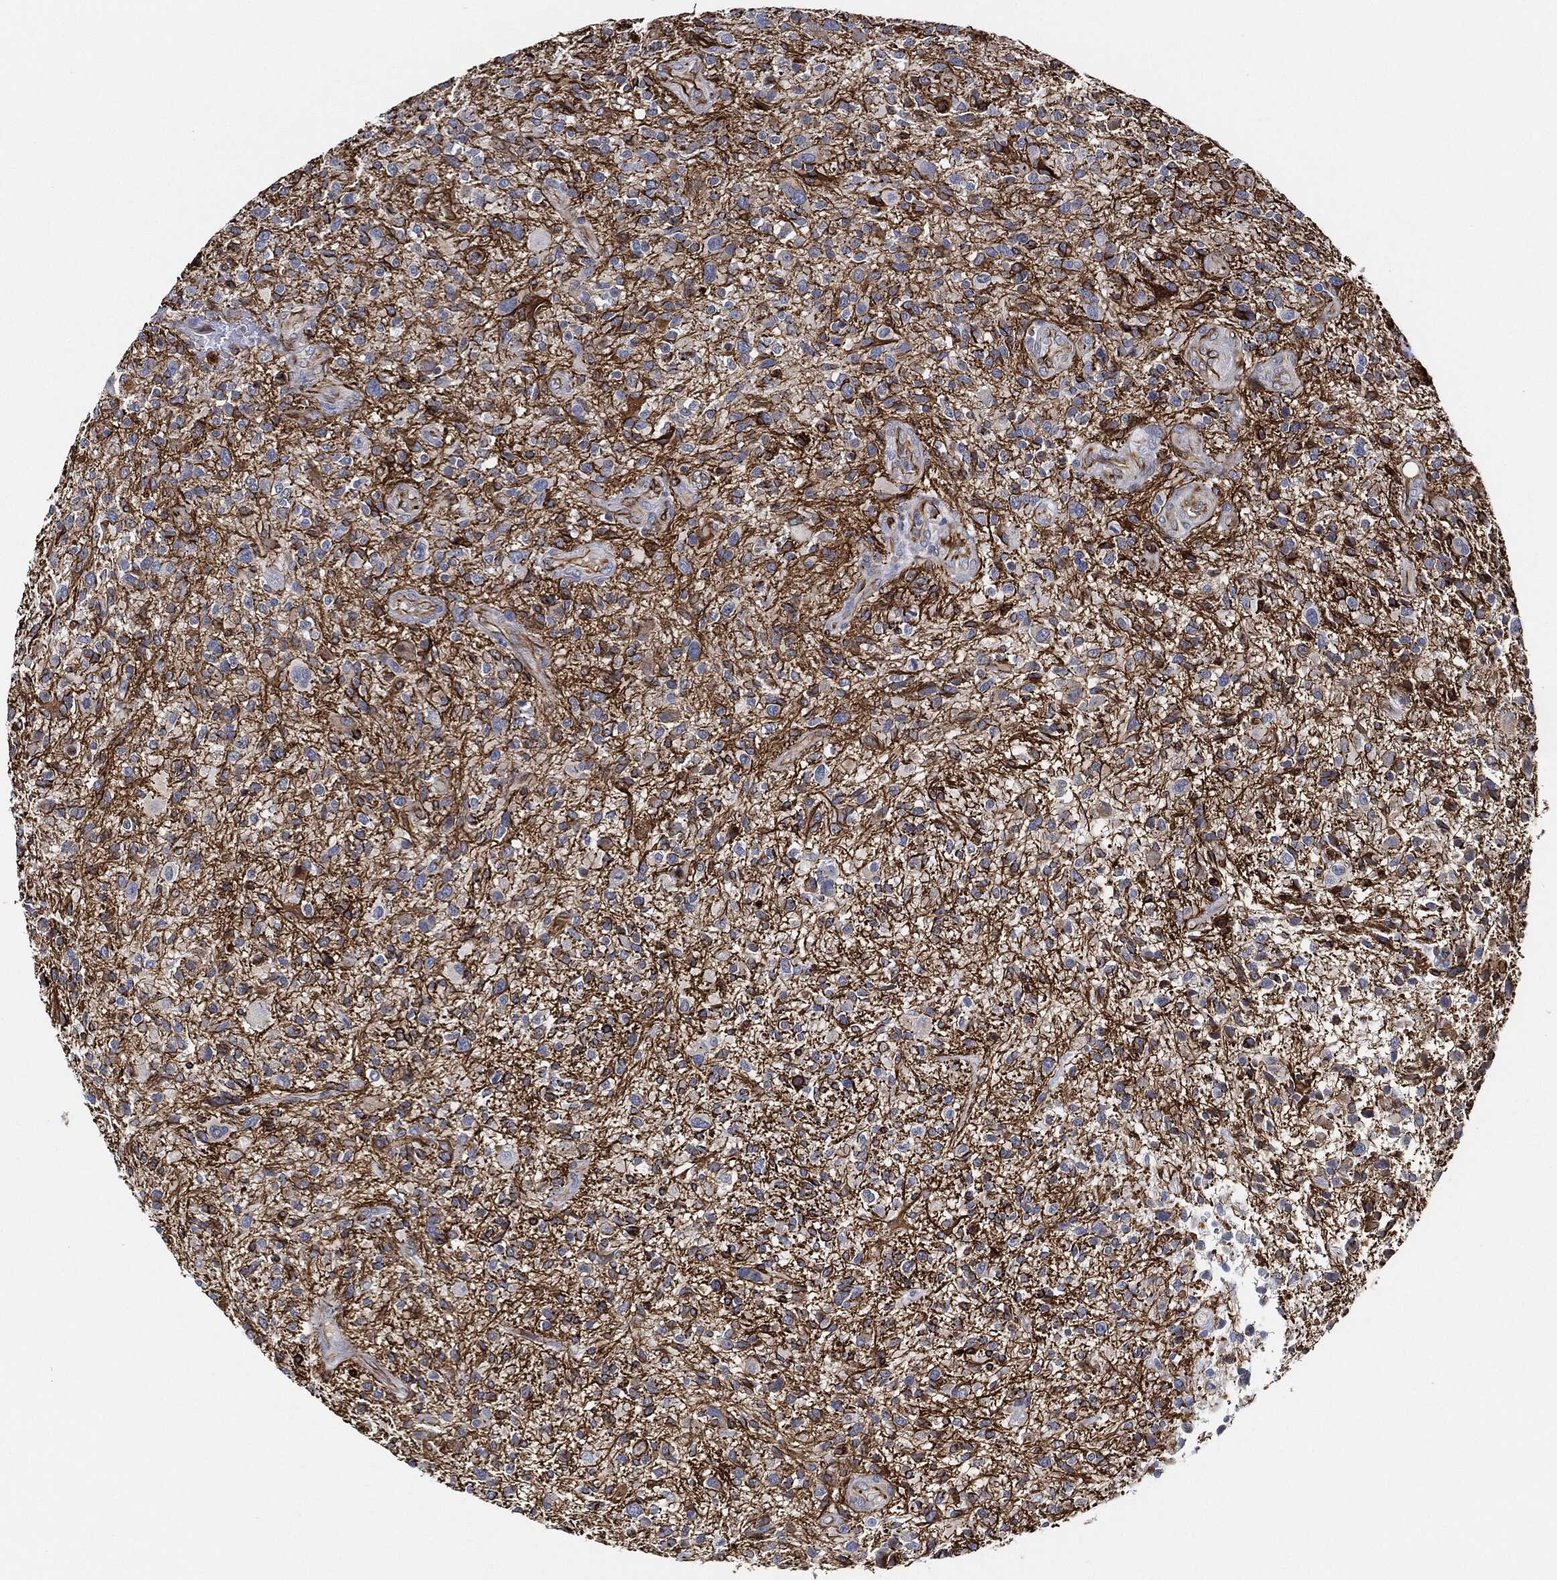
{"staining": {"intensity": "negative", "quantity": "none", "location": "none"}, "tissue": "glioma", "cell_type": "Tumor cells", "image_type": "cancer", "snomed": [{"axis": "morphology", "description": "Glioma, malignant, High grade"}, {"axis": "topography", "description": "Brain"}], "caption": "Immunohistochemistry histopathology image of human malignant glioma (high-grade) stained for a protein (brown), which demonstrates no positivity in tumor cells. (Stains: DAB immunohistochemistry (IHC) with hematoxylin counter stain, Microscopy: brightfield microscopy at high magnification).", "gene": "THSD1", "patient": {"sex": "male", "age": 47}}